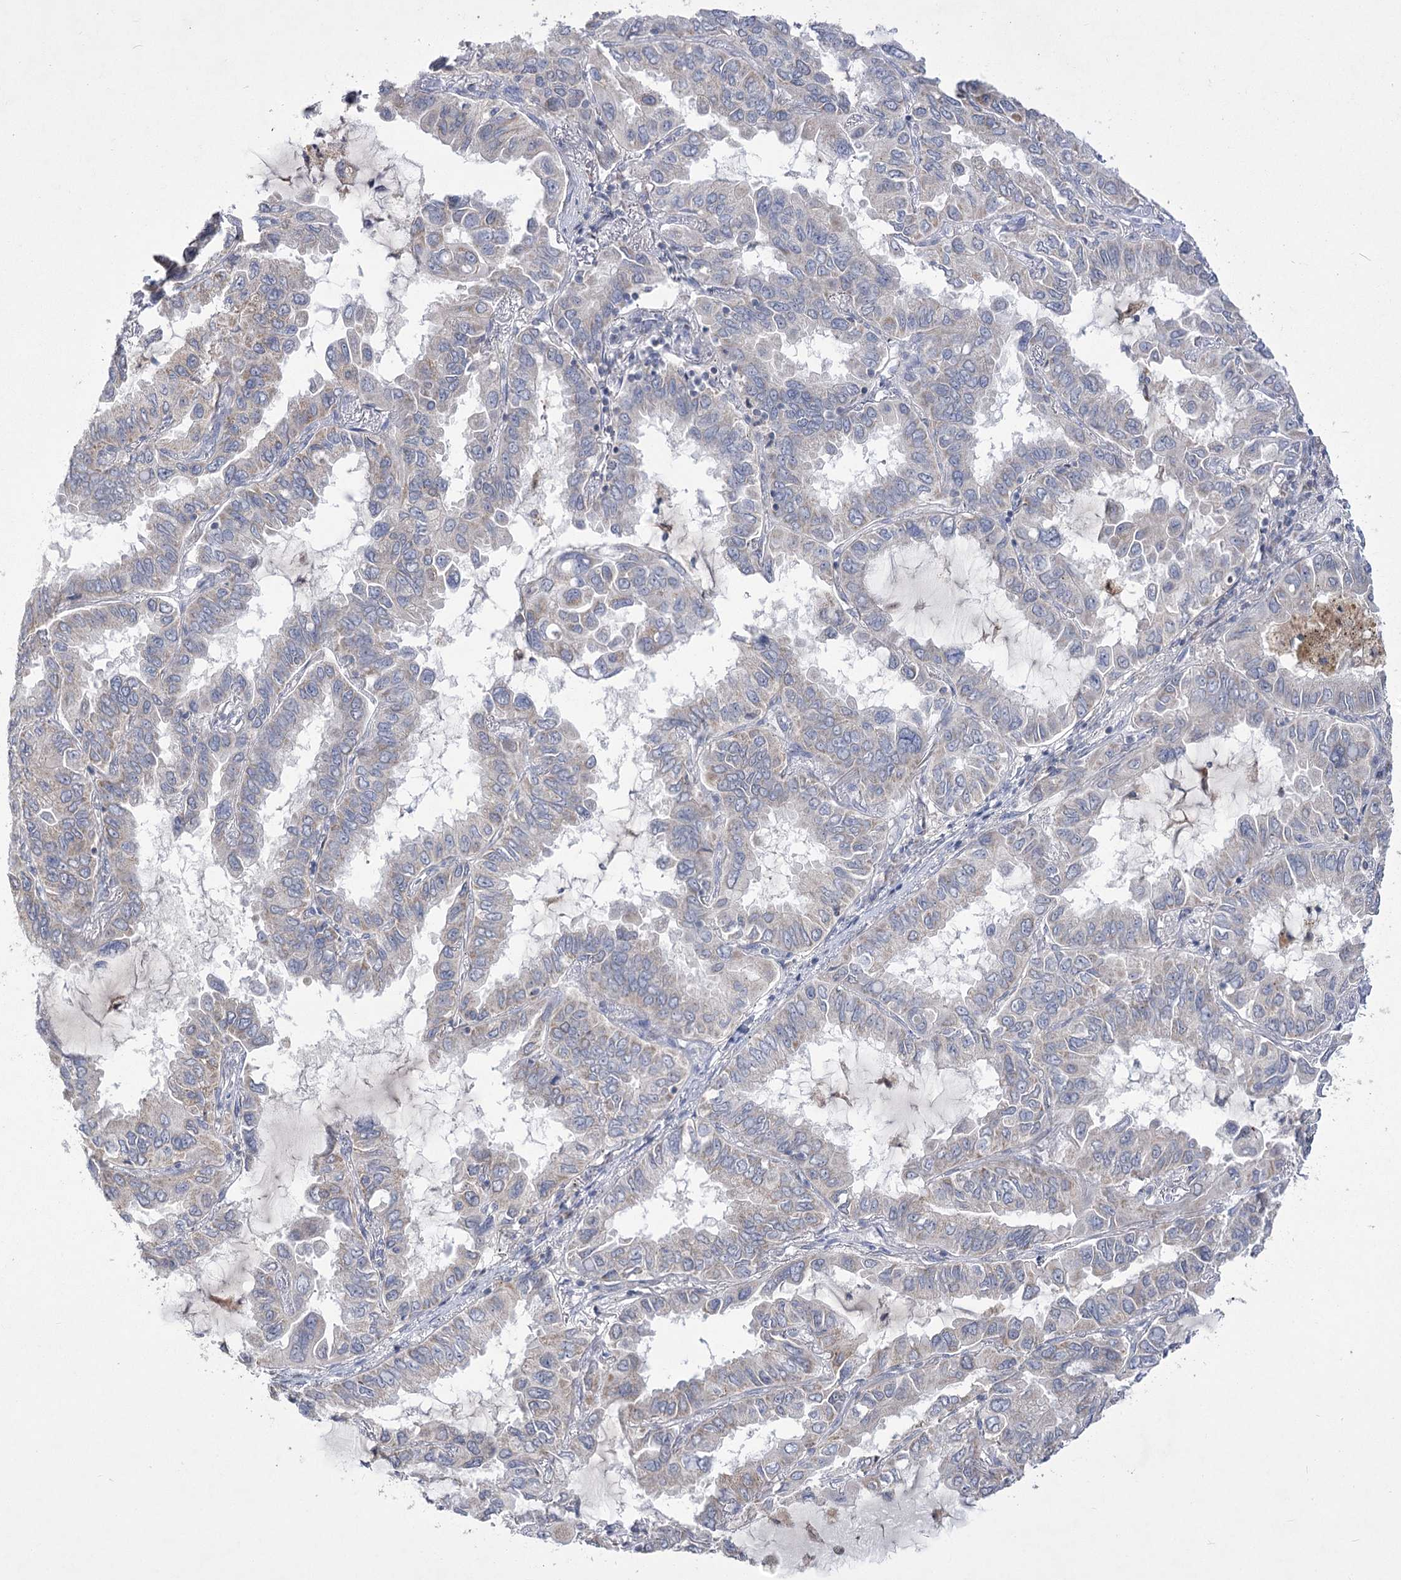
{"staining": {"intensity": "negative", "quantity": "none", "location": "none"}, "tissue": "lung cancer", "cell_type": "Tumor cells", "image_type": "cancer", "snomed": [{"axis": "morphology", "description": "Adenocarcinoma, NOS"}, {"axis": "topography", "description": "Lung"}], "caption": "A high-resolution histopathology image shows immunohistochemistry (IHC) staining of lung adenocarcinoma, which reveals no significant expression in tumor cells.", "gene": "PDHB", "patient": {"sex": "male", "age": 64}}